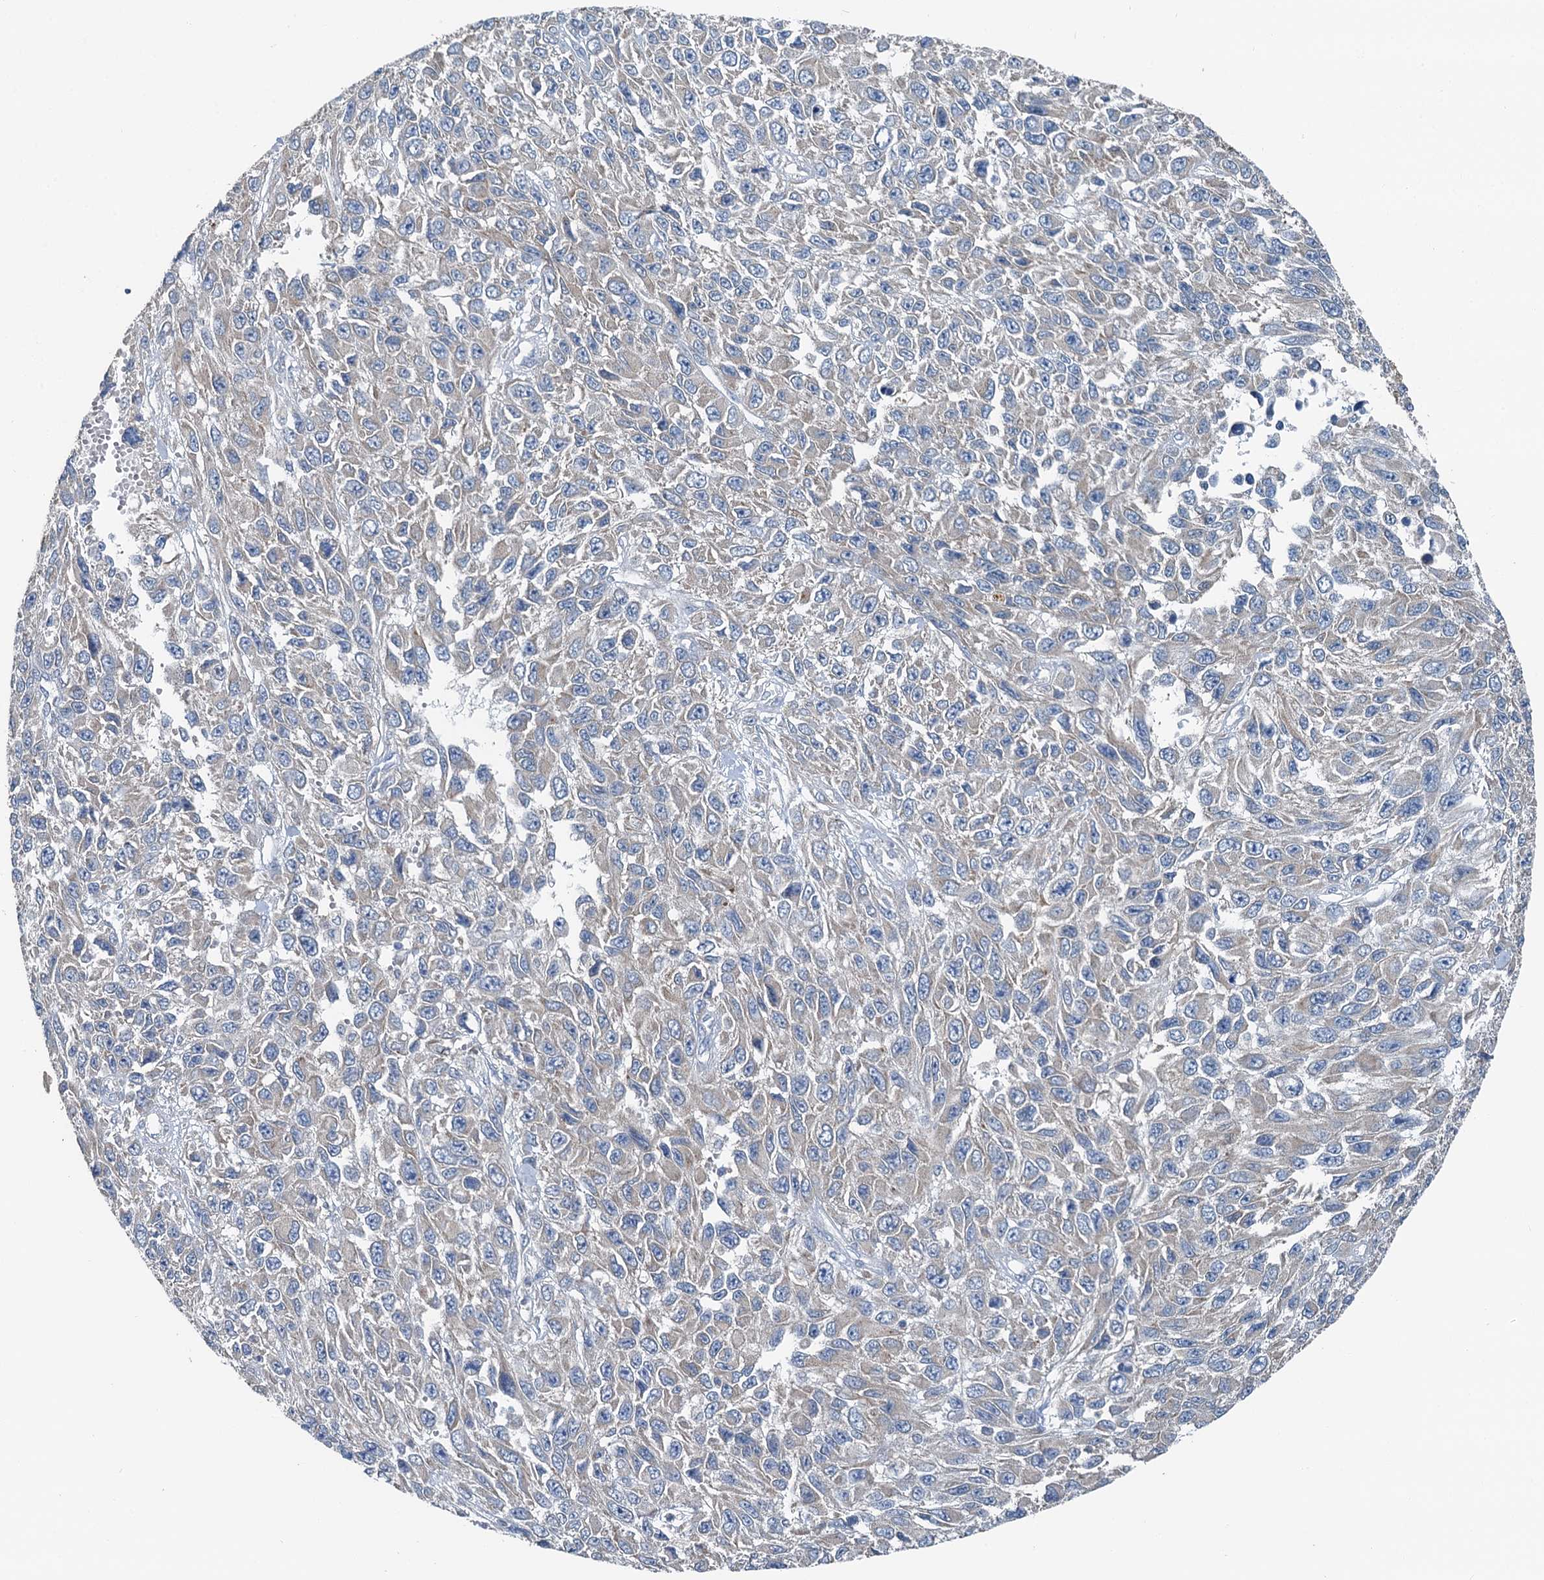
{"staining": {"intensity": "negative", "quantity": "none", "location": "none"}, "tissue": "melanoma", "cell_type": "Tumor cells", "image_type": "cancer", "snomed": [{"axis": "morphology", "description": "Normal tissue, NOS"}, {"axis": "morphology", "description": "Malignant melanoma, NOS"}, {"axis": "topography", "description": "Skin"}], "caption": "Tumor cells show no significant protein expression in malignant melanoma.", "gene": "C6orf120", "patient": {"sex": "female", "age": 96}}